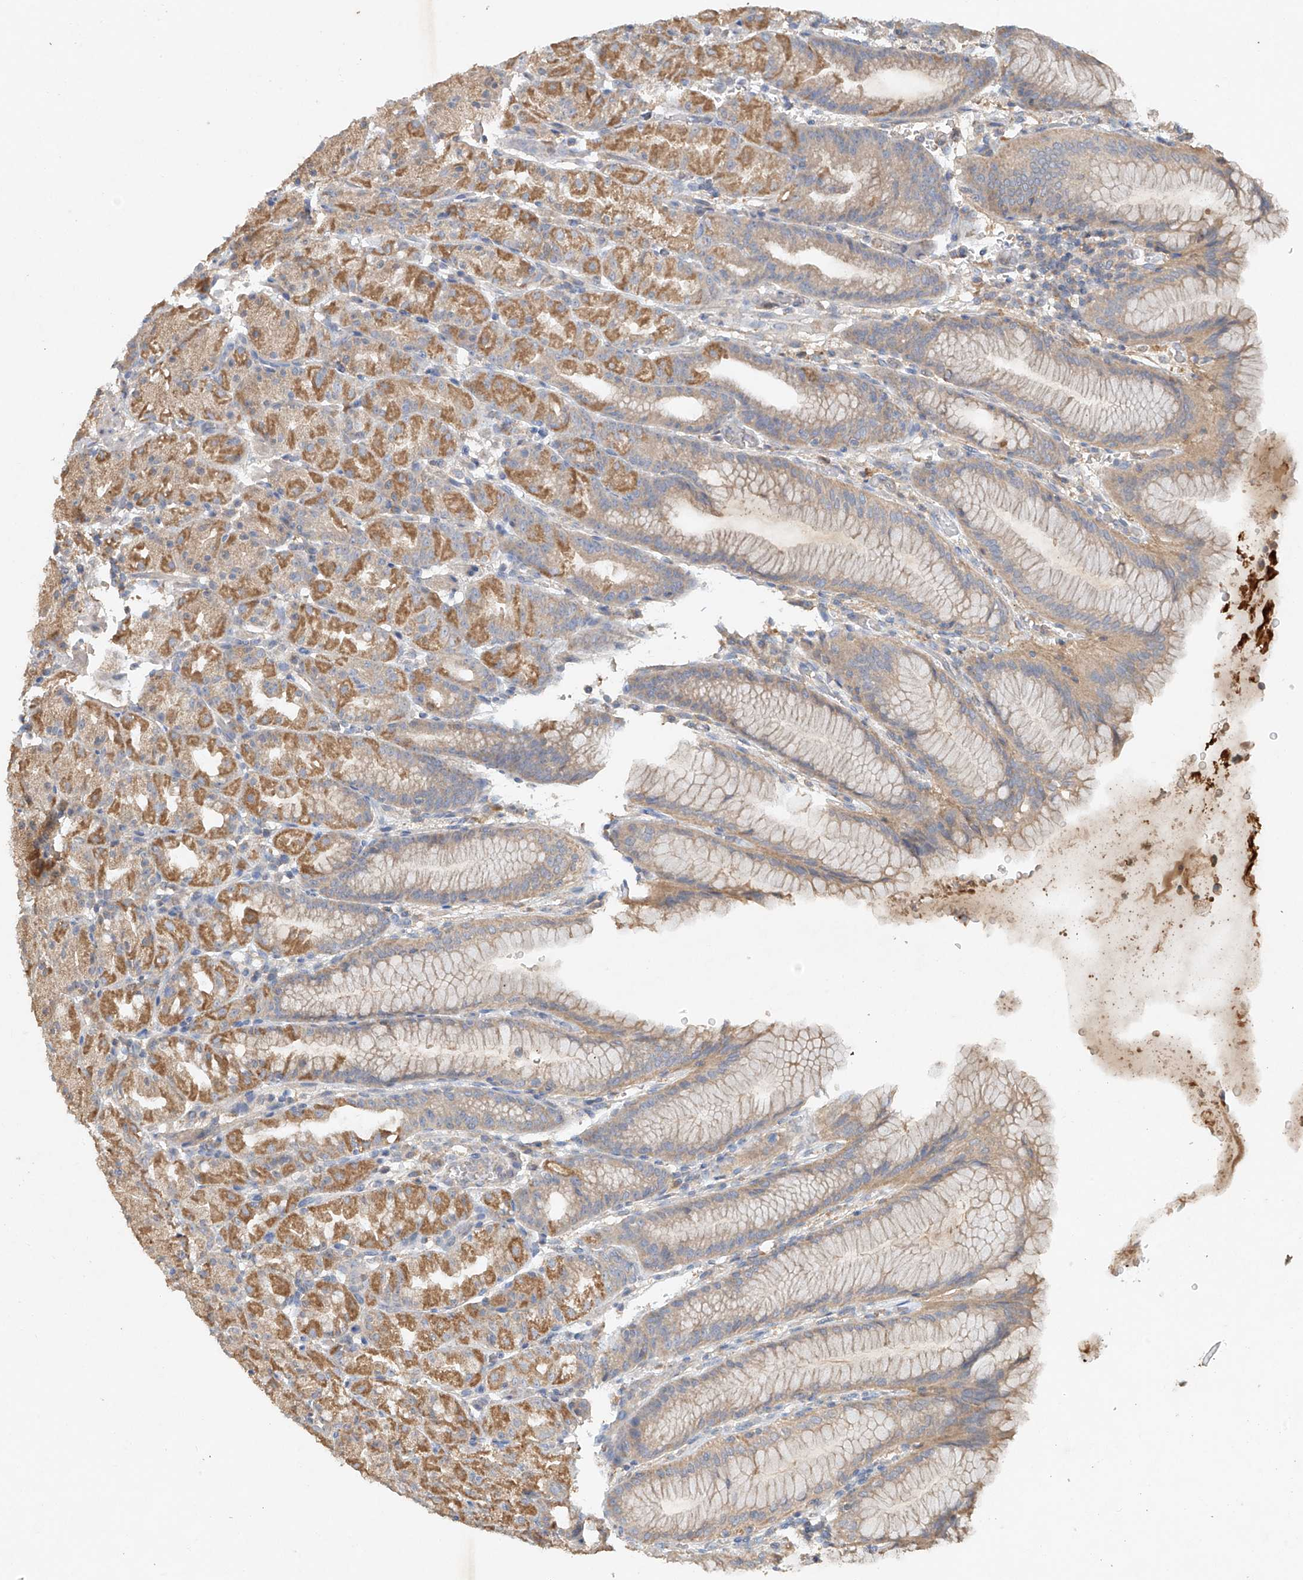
{"staining": {"intensity": "moderate", "quantity": ">75%", "location": "cytoplasmic/membranous"}, "tissue": "stomach", "cell_type": "Glandular cells", "image_type": "normal", "snomed": [{"axis": "morphology", "description": "Normal tissue, NOS"}, {"axis": "topography", "description": "Stomach, upper"}], "caption": "Moderate cytoplasmic/membranous positivity is present in about >75% of glandular cells in unremarkable stomach.", "gene": "GNB1L", "patient": {"sex": "male", "age": 48}}